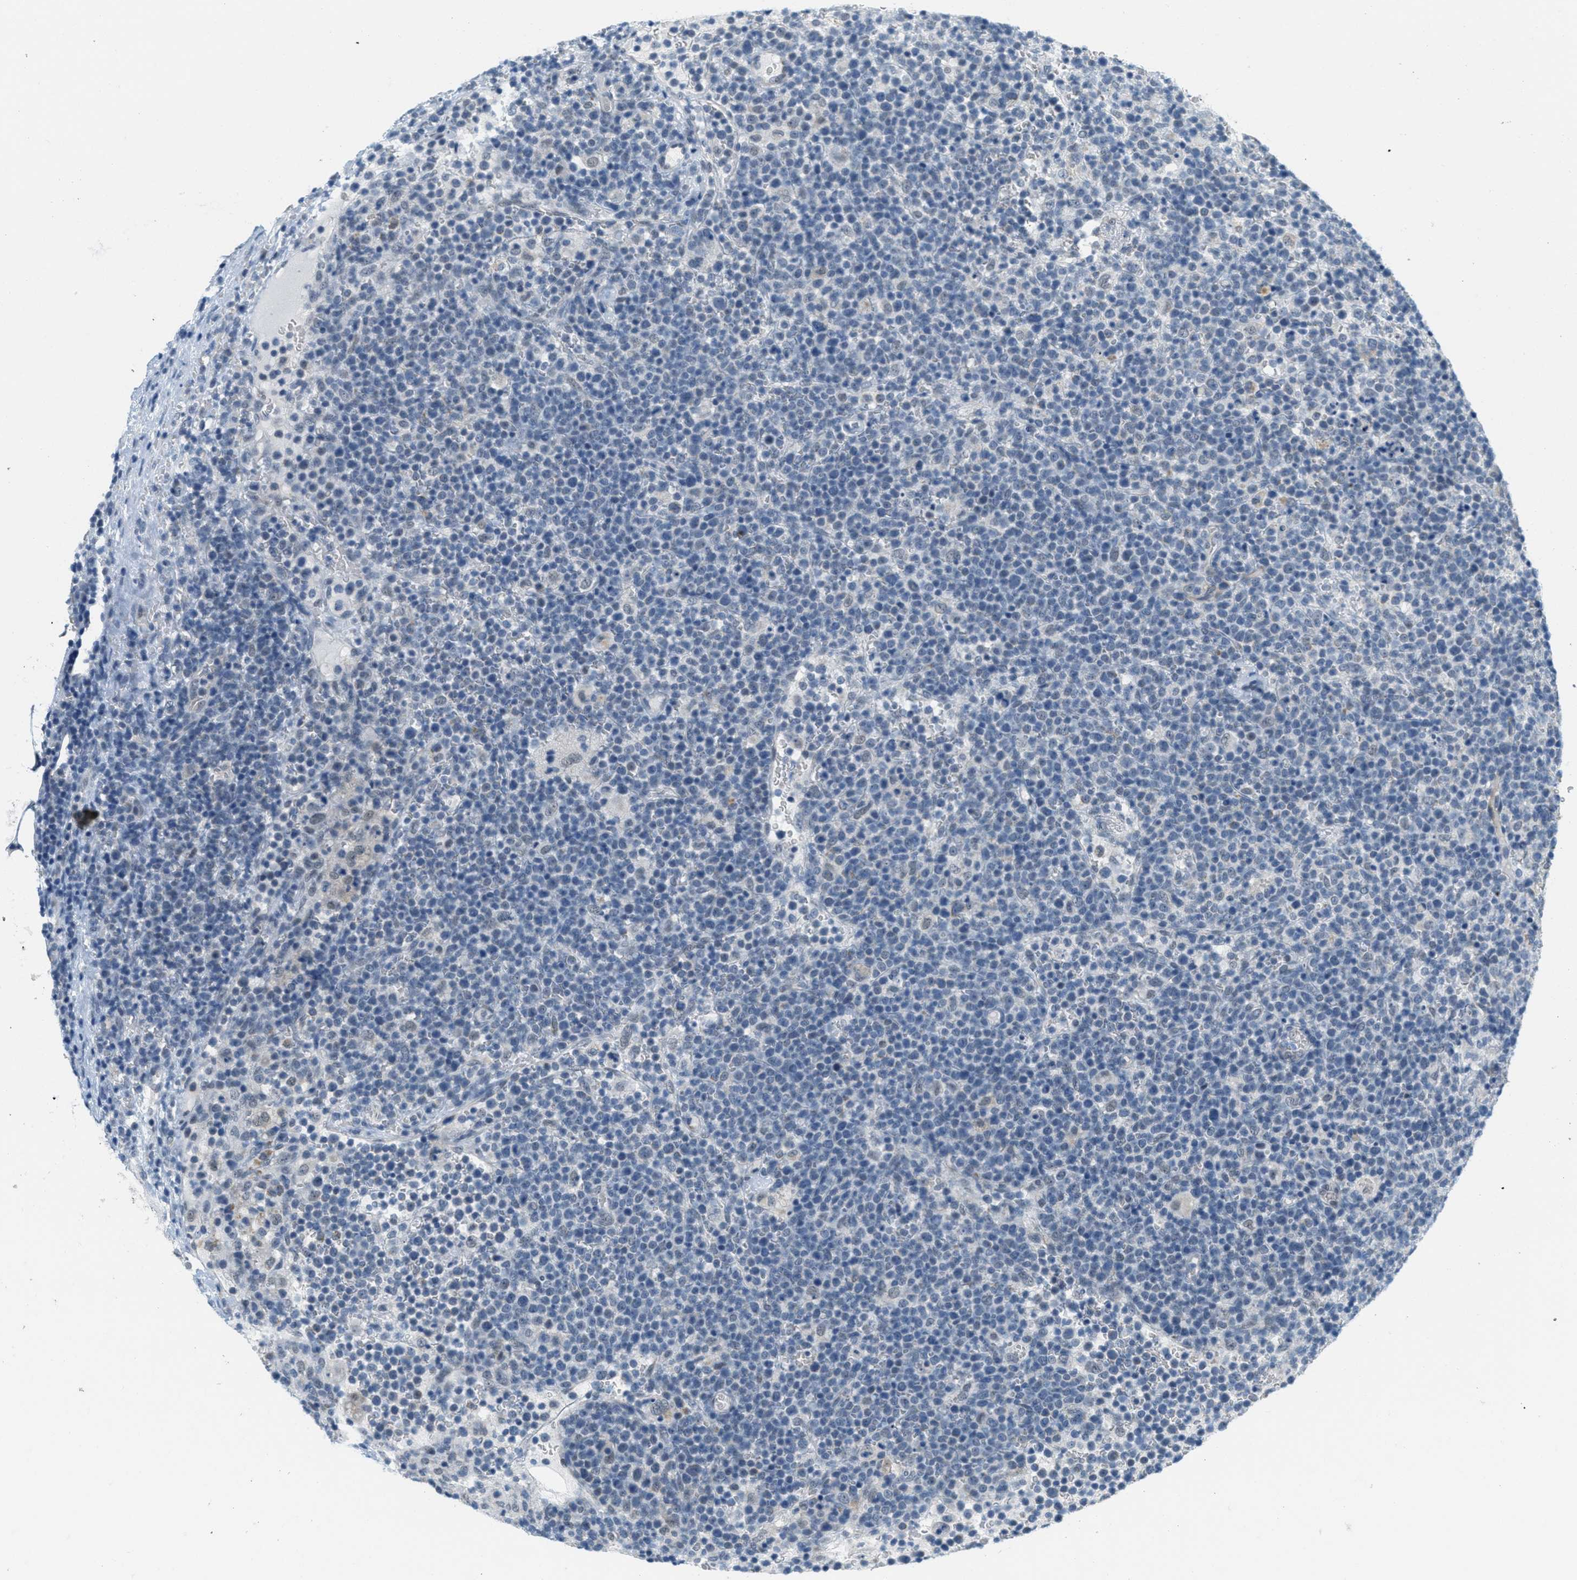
{"staining": {"intensity": "negative", "quantity": "none", "location": "none"}, "tissue": "lymphoma", "cell_type": "Tumor cells", "image_type": "cancer", "snomed": [{"axis": "morphology", "description": "Malignant lymphoma, non-Hodgkin's type, High grade"}, {"axis": "topography", "description": "Lymph node"}], "caption": "Tumor cells are negative for protein expression in human high-grade malignant lymphoma, non-Hodgkin's type.", "gene": "HS3ST2", "patient": {"sex": "male", "age": 61}}